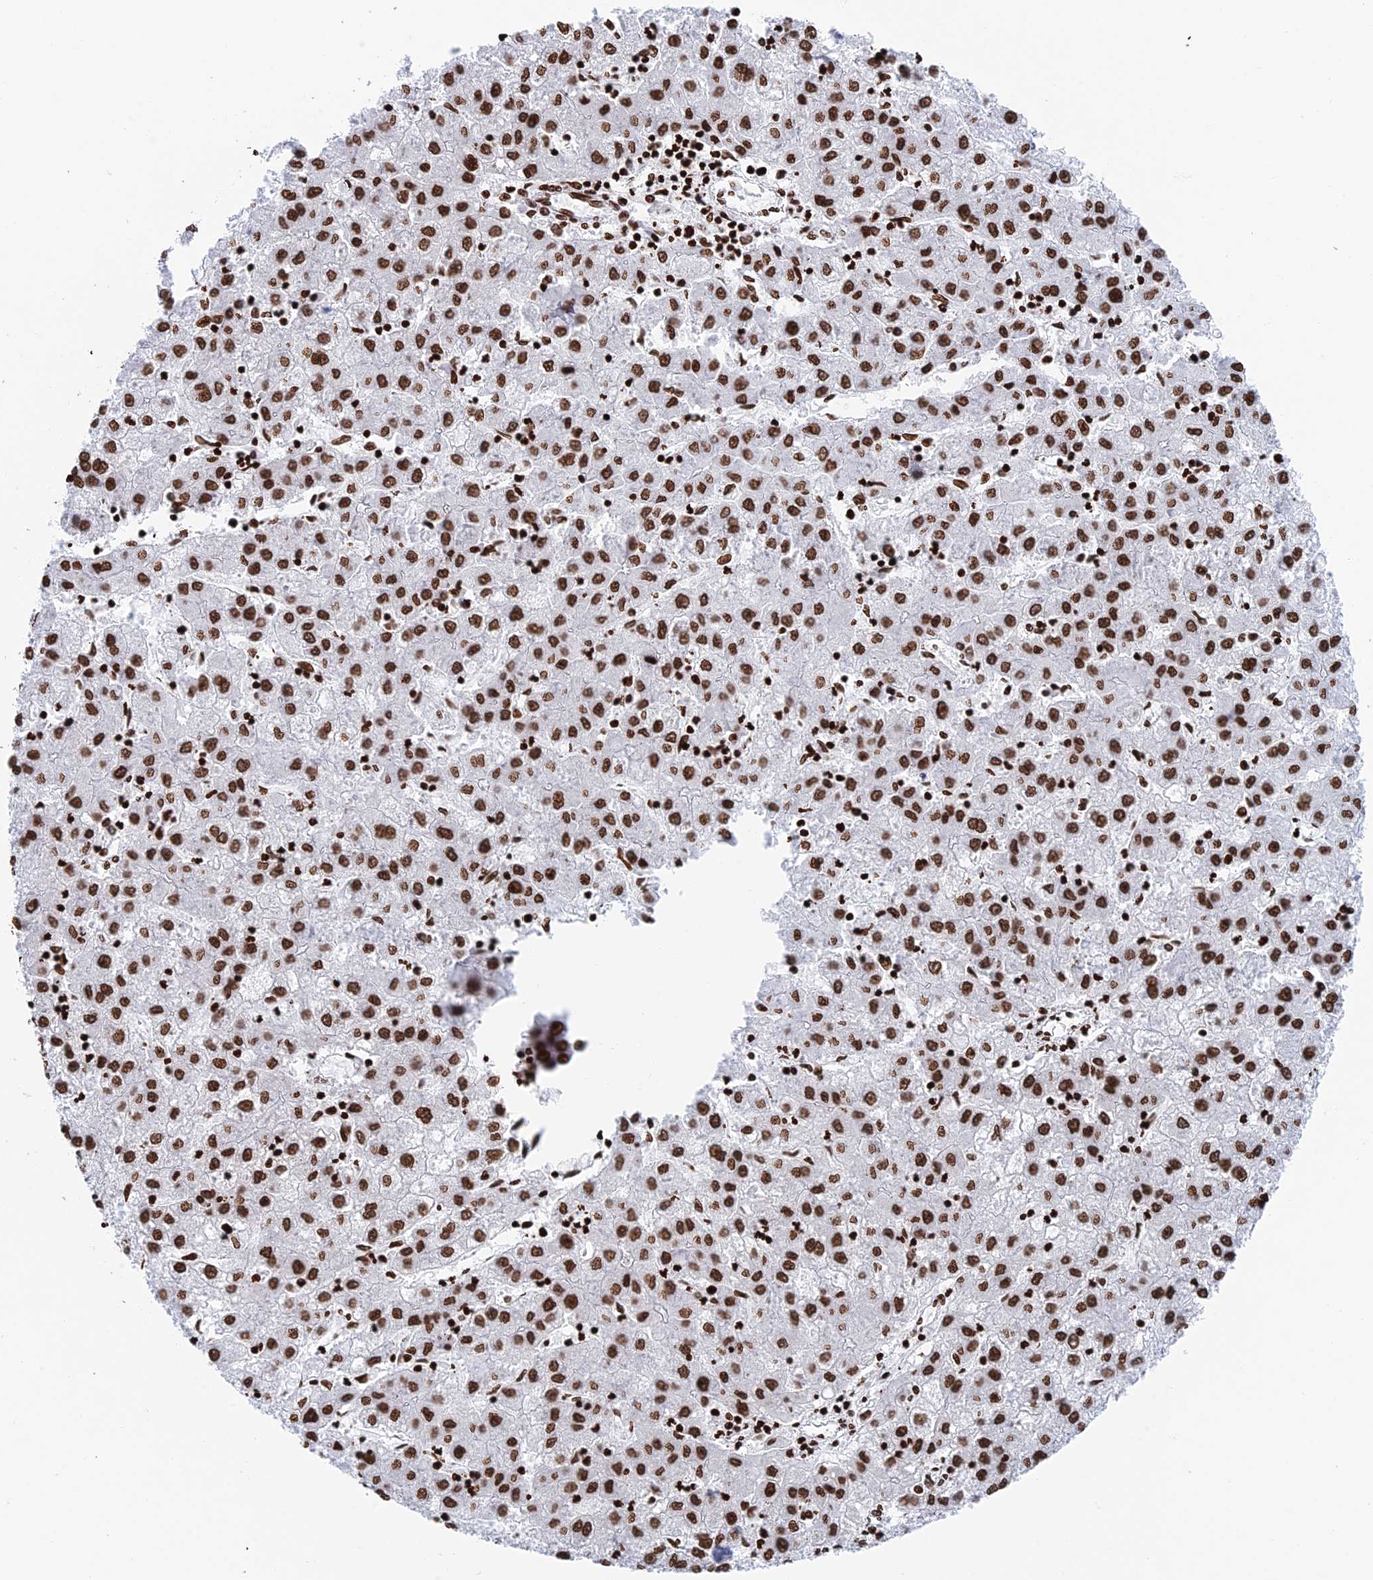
{"staining": {"intensity": "strong", "quantity": ">75%", "location": "nuclear"}, "tissue": "liver cancer", "cell_type": "Tumor cells", "image_type": "cancer", "snomed": [{"axis": "morphology", "description": "Carcinoma, Hepatocellular, NOS"}, {"axis": "topography", "description": "Liver"}], "caption": "Liver hepatocellular carcinoma stained with DAB (3,3'-diaminobenzidine) immunohistochemistry exhibits high levels of strong nuclear positivity in about >75% of tumor cells. (brown staining indicates protein expression, while blue staining denotes nuclei).", "gene": "RPAP1", "patient": {"sex": "male", "age": 72}}